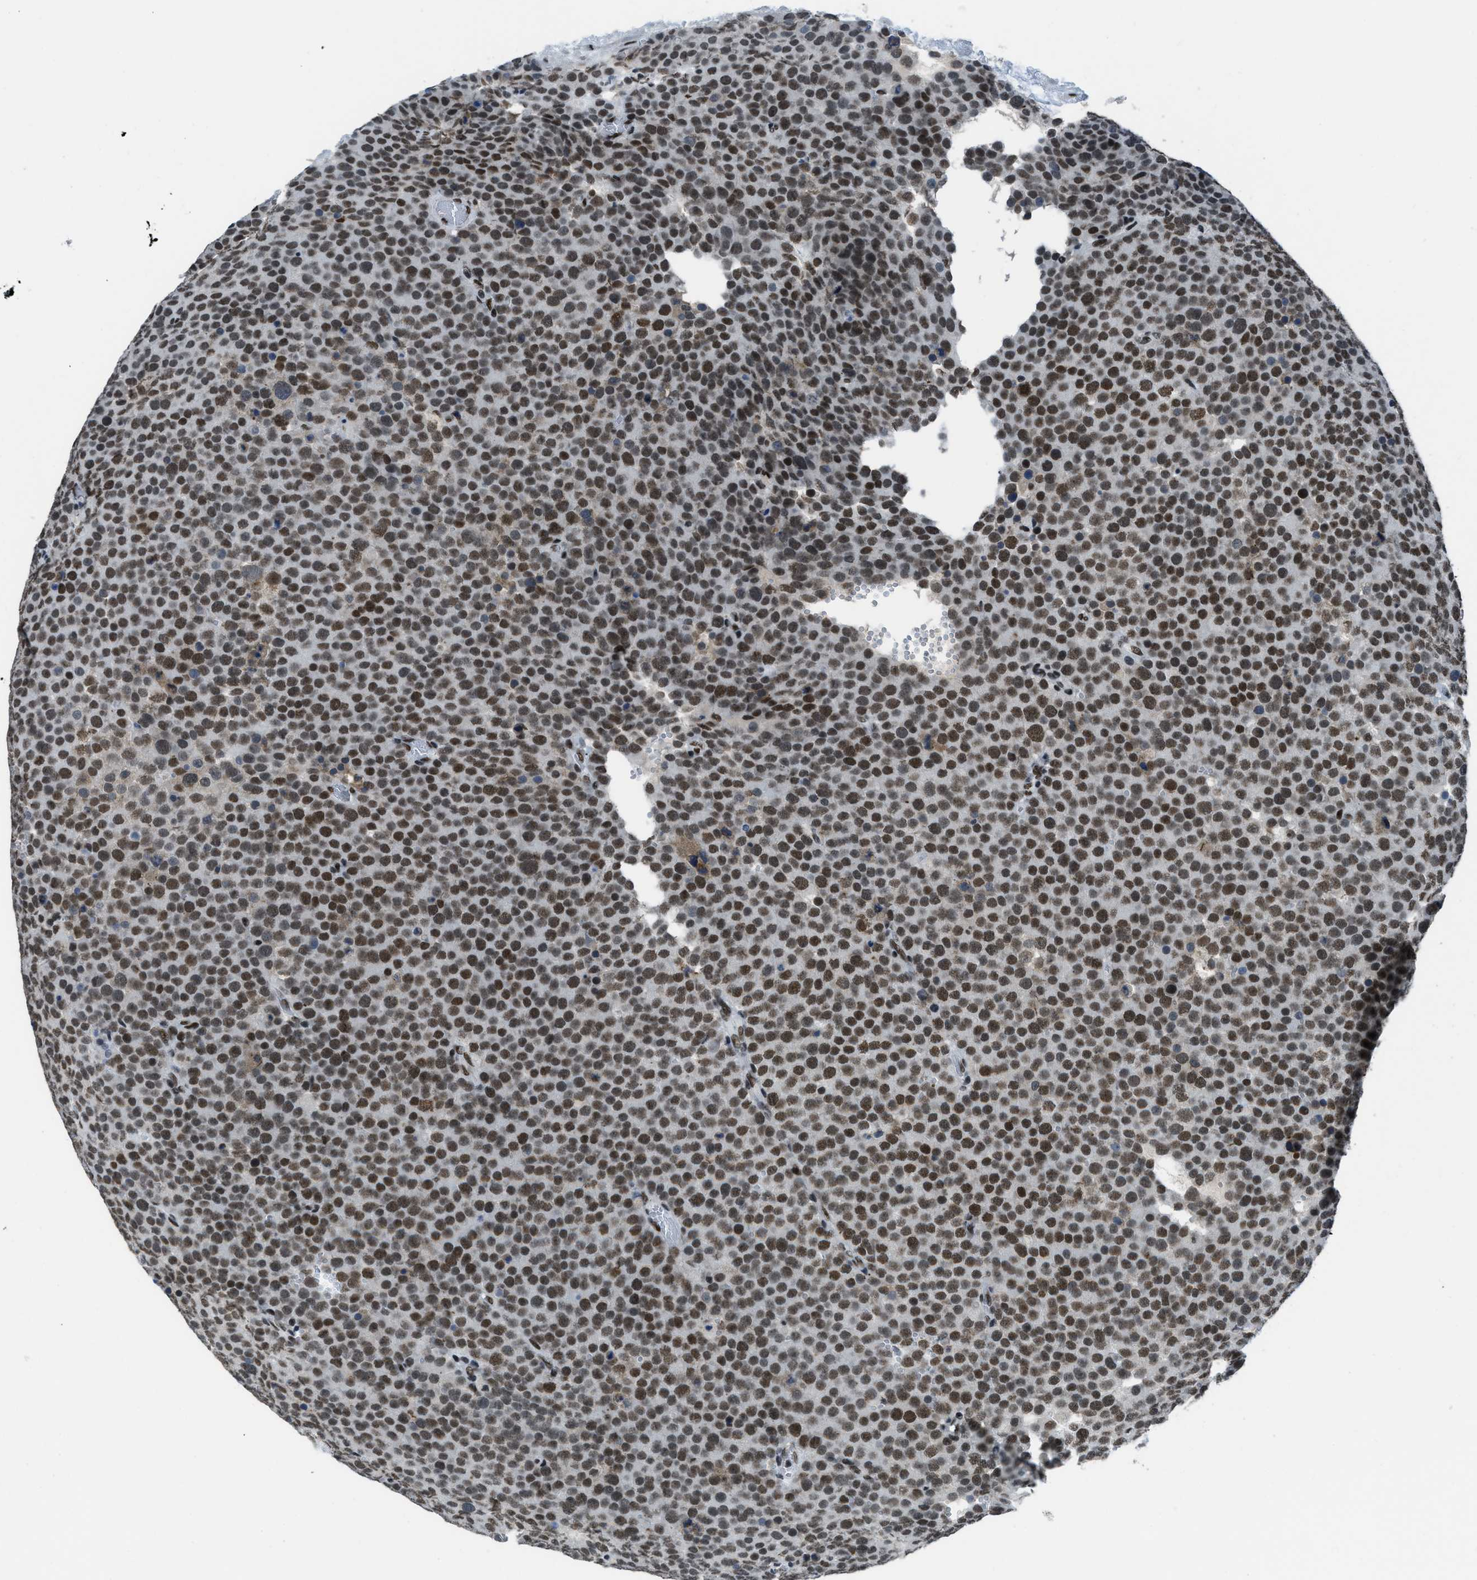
{"staining": {"intensity": "strong", "quantity": ">75%", "location": "nuclear"}, "tissue": "testis cancer", "cell_type": "Tumor cells", "image_type": "cancer", "snomed": [{"axis": "morphology", "description": "Normal tissue, NOS"}, {"axis": "morphology", "description": "Seminoma, NOS"}, {"axis": "topography", "description": "Testis"}], "caption": "High-power microscopy captured an immunohistochemistry histopathology image of testis seminoma, revealing strong nuclear expression in about >75% of tumor cells. (DAB (3,3'-diaminobenzidine) IHC, brown staining for protein, blue staining for nuclei).", "gene": "GATAD2B", "patient": {"sex": "male", "age": 71}}